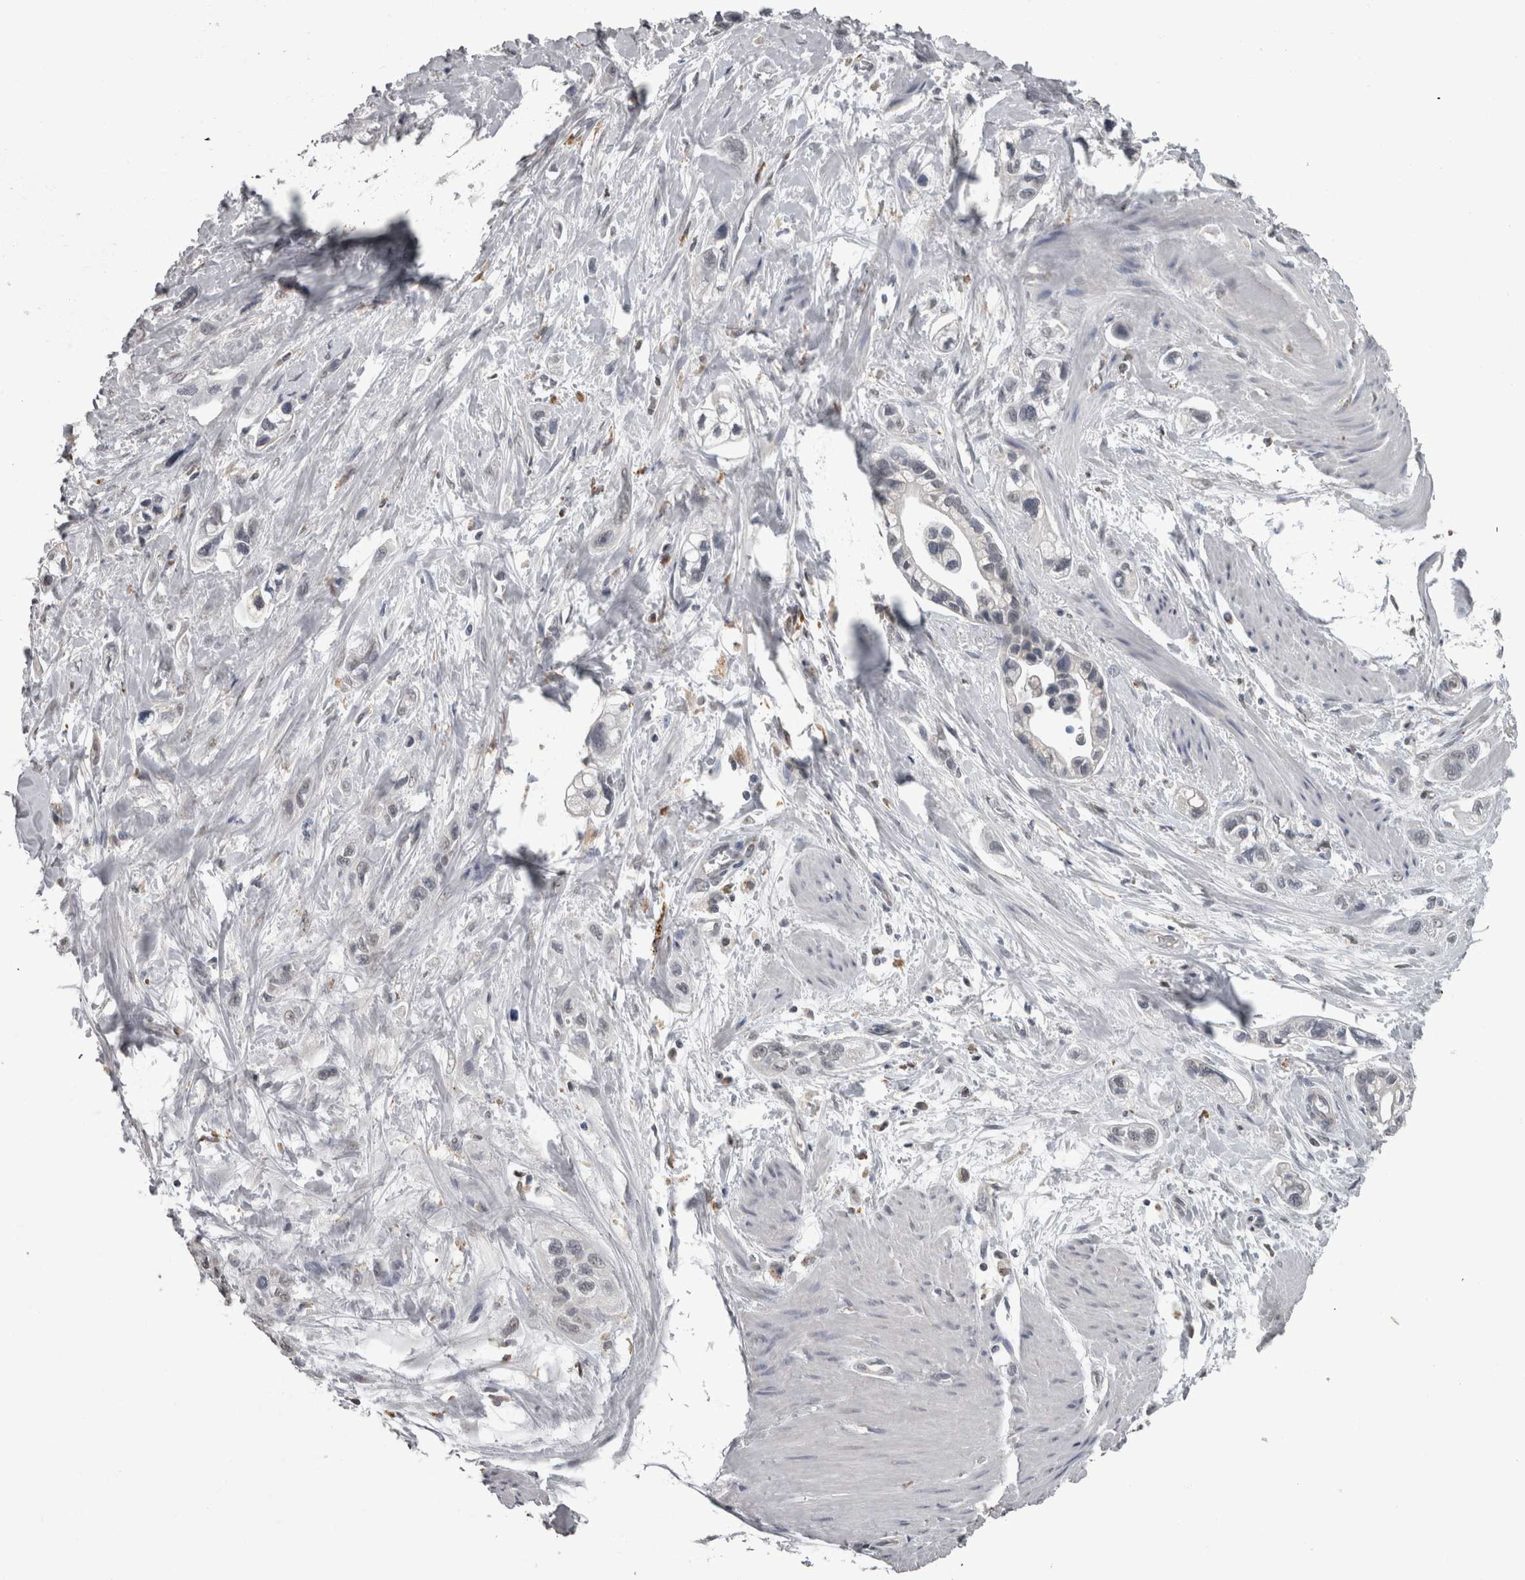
{"staining": {"intensity": "negative", "quantity": "none", "location": "none"}, "tissue": "pancreatic cancer", "cell_type": "Tumor cells", "image_type": "cancer", "snomed": [{"axis": "morphology", "description": "Adenocarcinoma, NOS"}, {"axis": "topography", "description": "Pancreas"}], "caption": "DAB (3,3'-diaminobenzidine) immunohistochemical staining of pancreatic cancer displays no significant positivity in tumor cells.", "gene": "NAAA", "patient": {"sex": "male", "age": 74}}